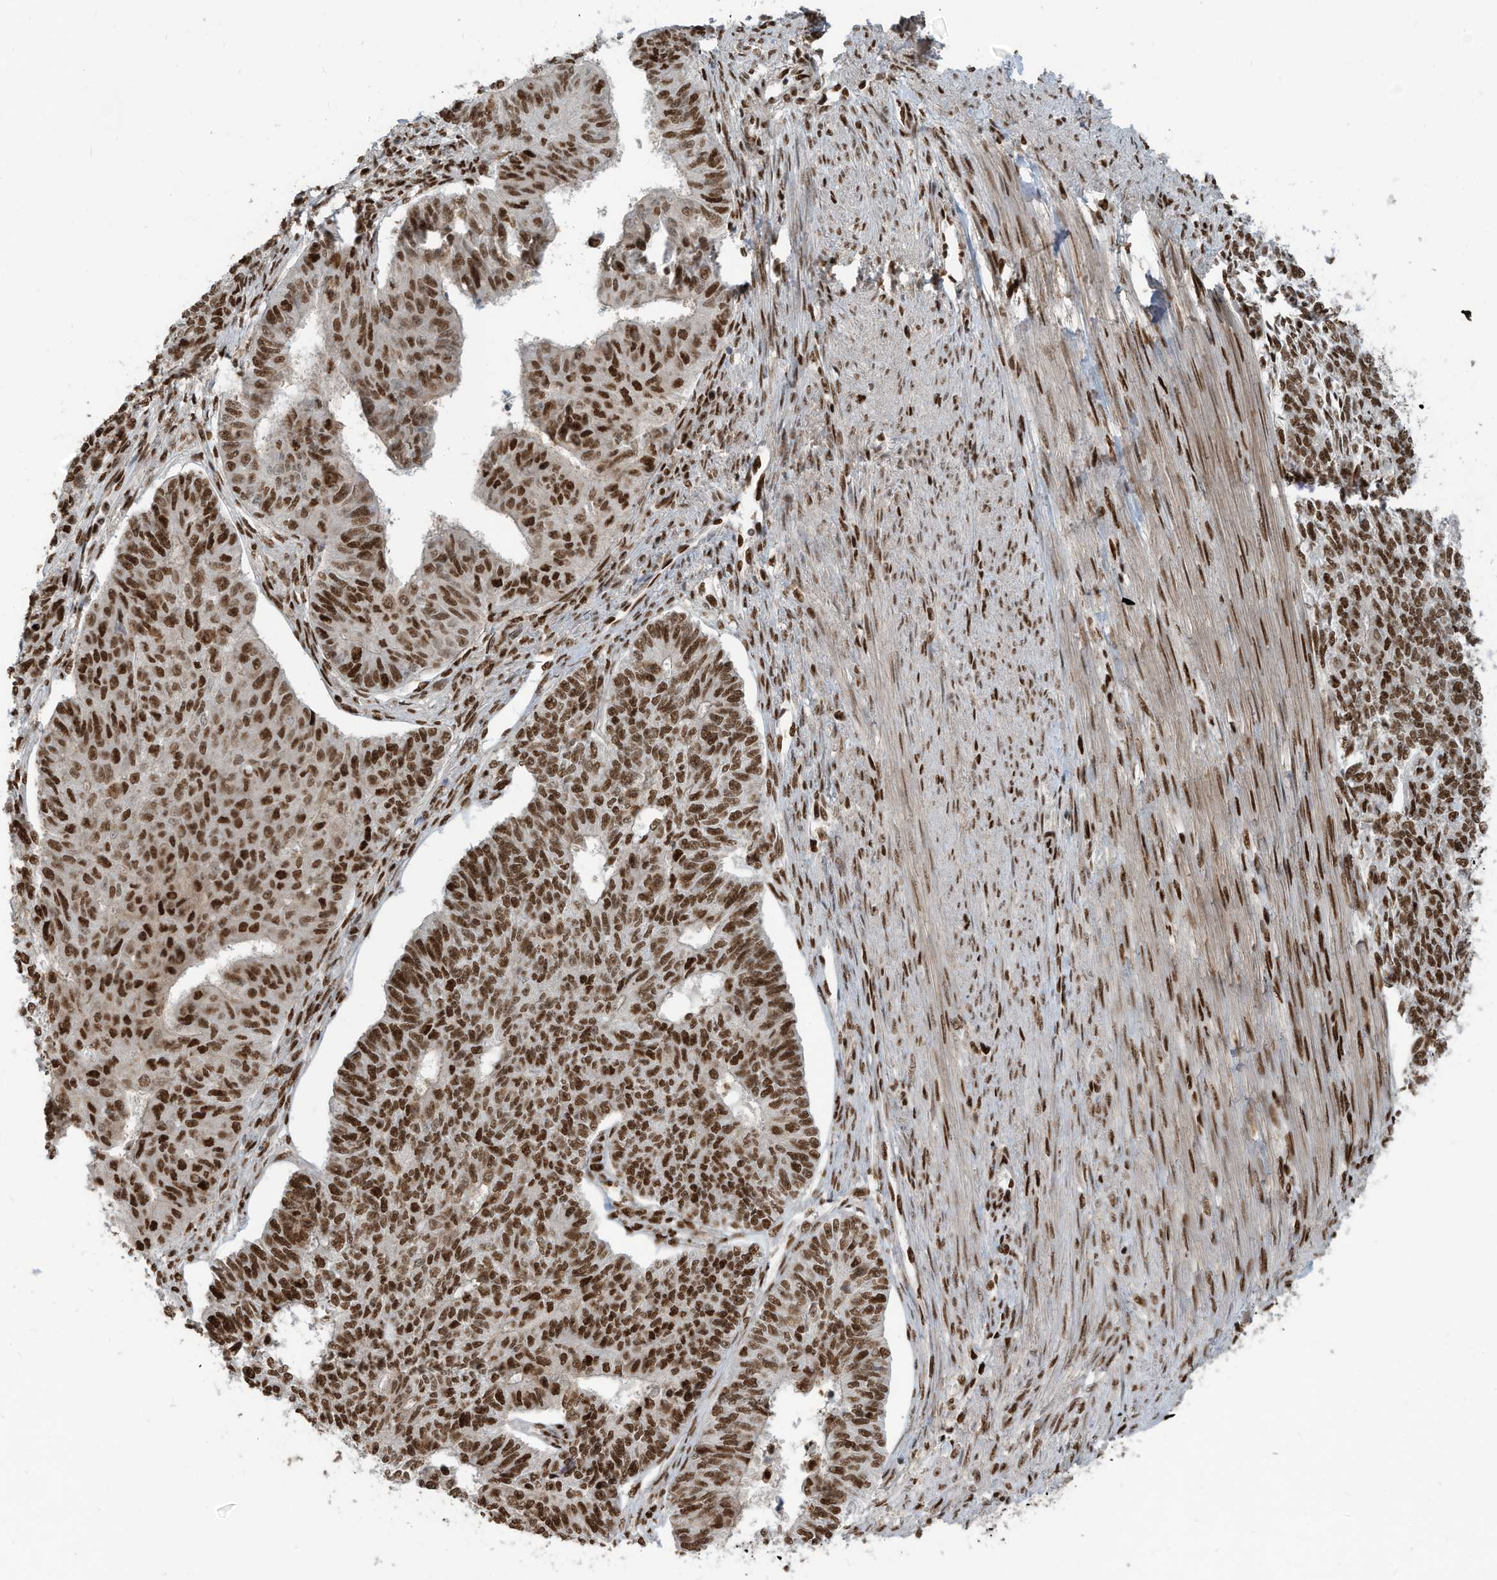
{"staining": {"intensity": "strong", "quantity": ">75%", "location": "nuclear"}, "tissue": "endometrial cancer", "cell_type": "Tumor cells", "image_type": "cancer", "snomed": [{"axis": "morphology", "description": "Adenocarcinoma, NOS"}, {"axis": "topography", "description": "Endometrium"}], "caption": "Endometrial adenocarcinoma stained for a protein exhibits strong nuclear positivity in tumor cells.", "gene": "SAMD15", "patient": {"sex": "female", "age": 32}}